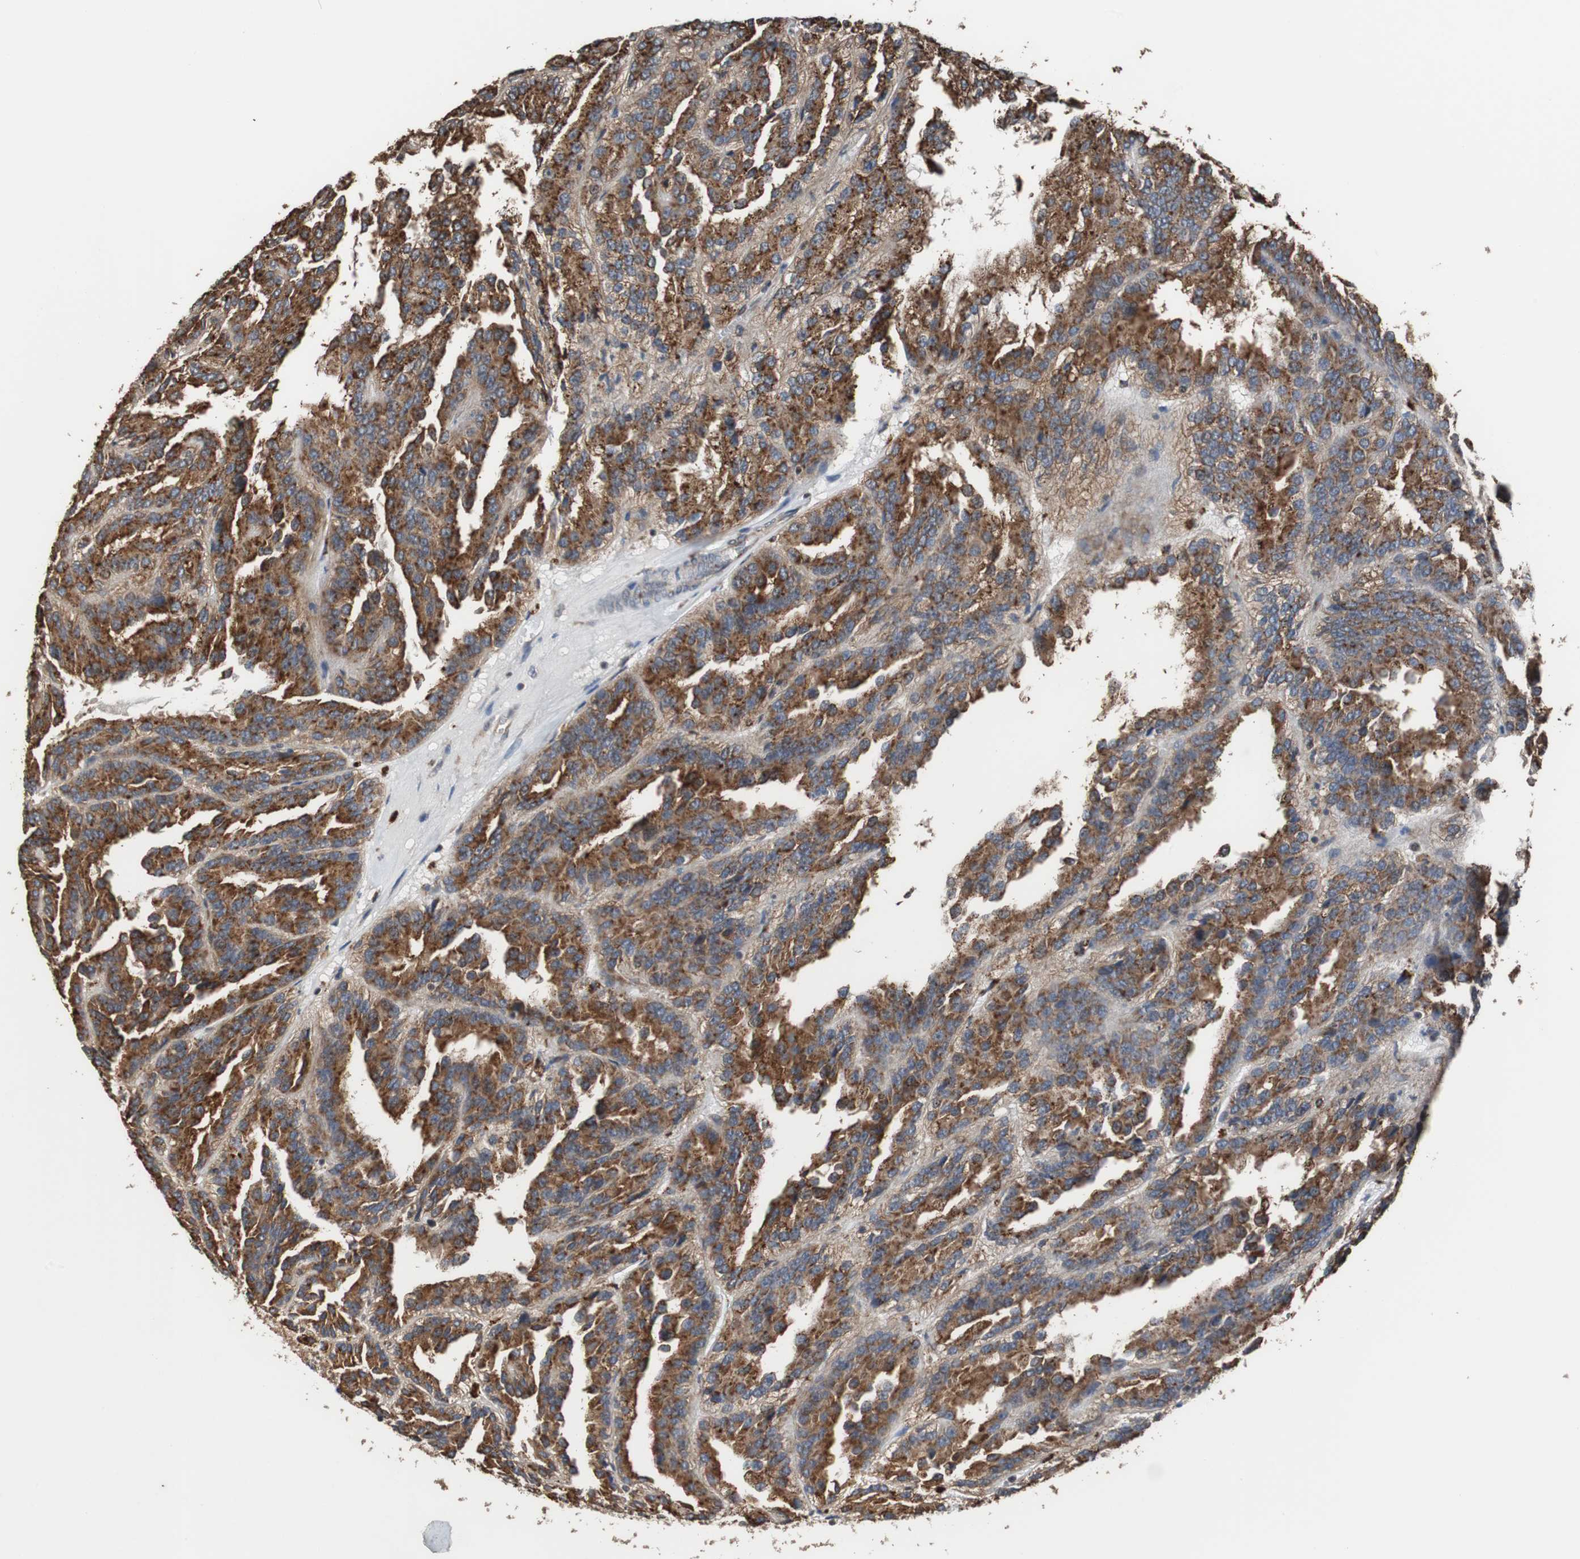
{"staining": {"intensity": "strong", "quantity": ">75%", "location": "cytoplasmic/membranous"}, "tissue": "renal cancer", "cell_type": "Tumor cells", "image_type": "cancer", "snomed": [{"axis": "morphology", "description": "Adenocarcinoma, NOS"}, {"axis": "topography", "description": "Kidney"}], "caption": "An image showing strong cytoplasmic/membranous positivity in approximately >75% of tumor cells in adenocarcinoma (renal), as visualized by brown immunohistochemical staining.", "gene": "USP10", "patient": {"sex": "male", "age": 46}}